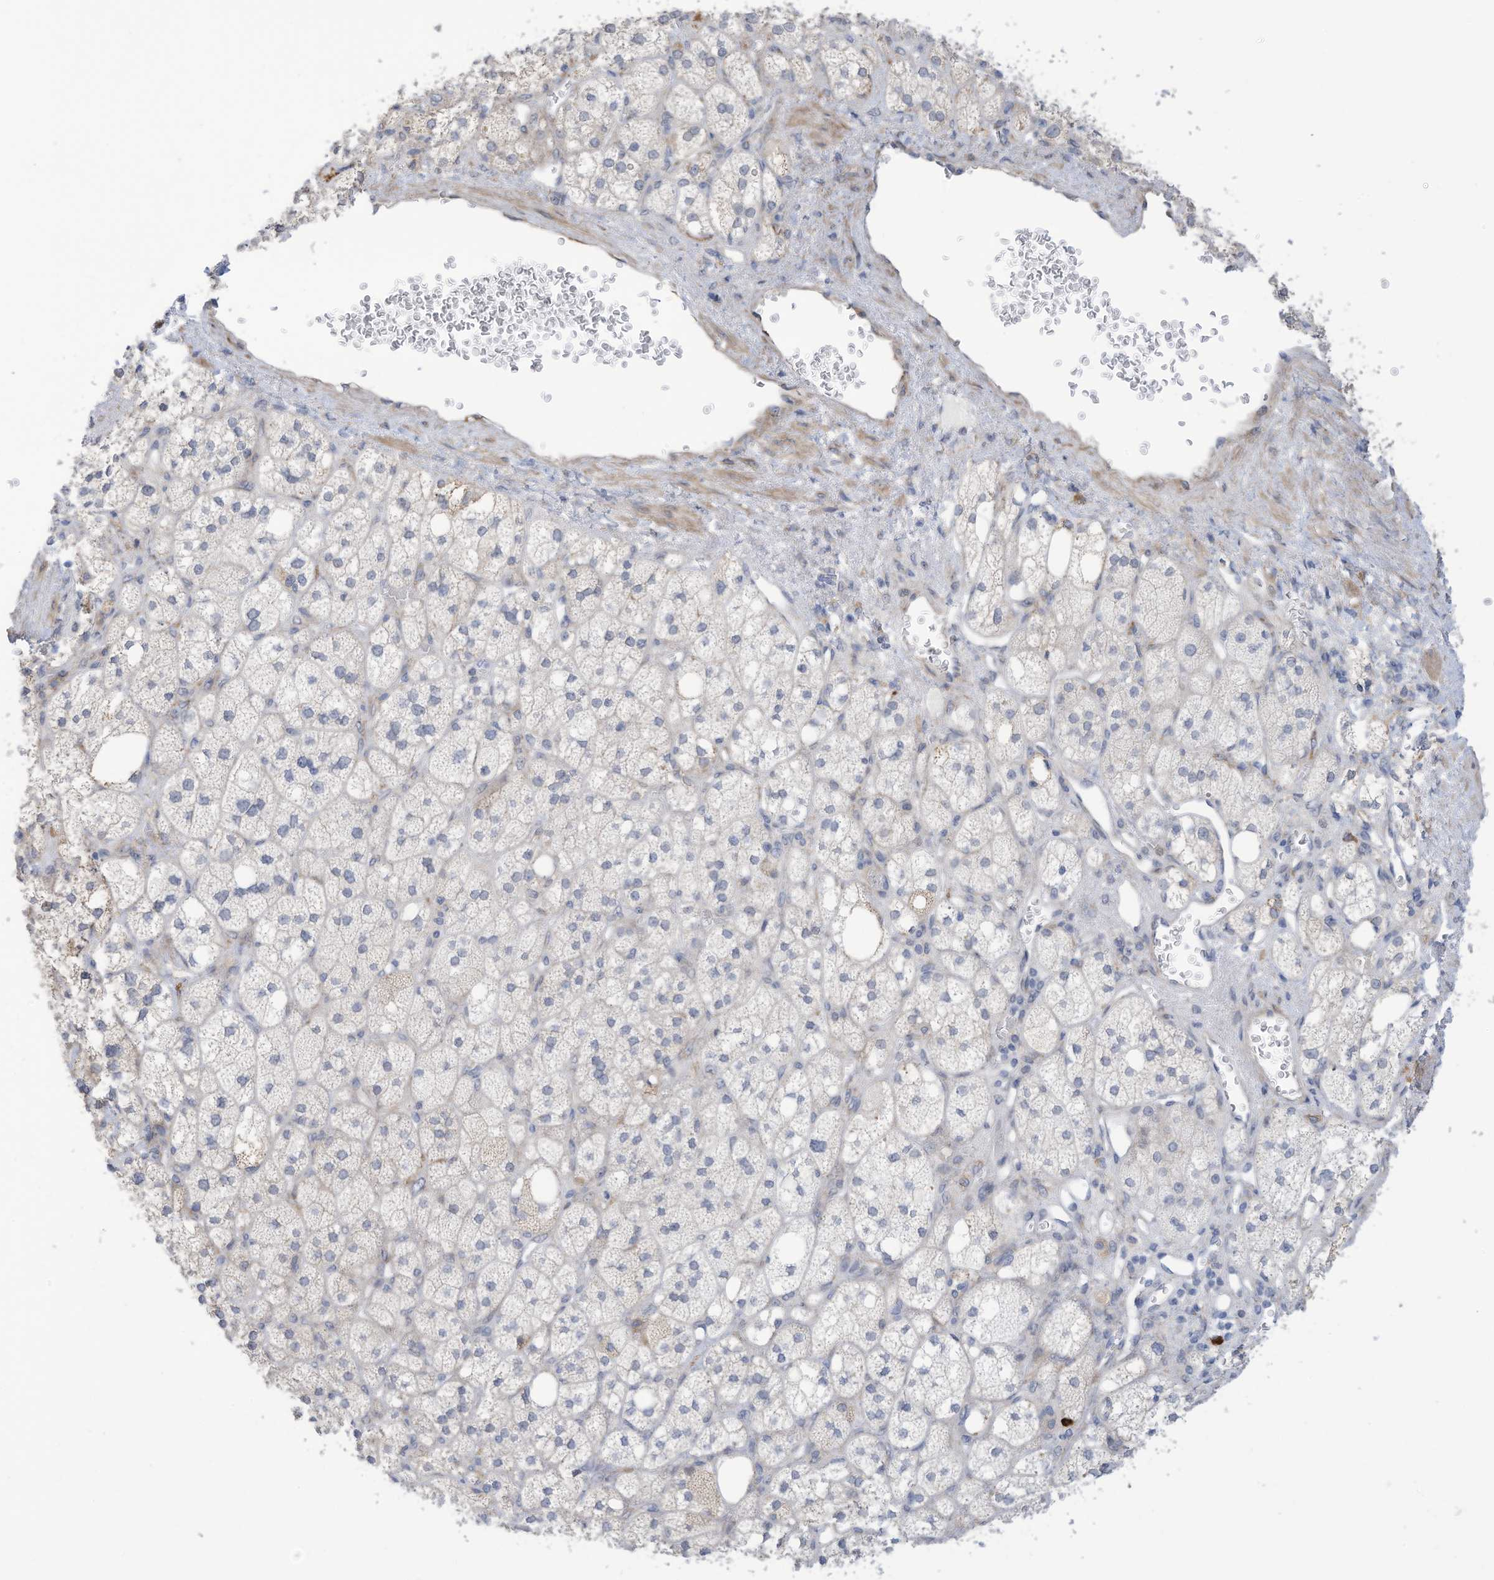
{"staining": {"intensity": "weak", "quantity": "<25%", "location": "cytoplasmic/membranous"}, "tissue": "adrenal gland", "cell_type": "Glandular cells", "image_type": "normal", "snomed": [{"axis": "morphology", "description": "Normal tissue, NOS"}, {"axis": "topography", "description": "Adrenal gland"}], "caption": "Glandular cells show no significant positivity in normal adrenal gland. (Stains: DAB immunohistochemistry with hematoxylin counter stain, Microscopy: brightfield microscopy at high magnification).", "gene": "ZNF292", "patient": {"sex": "male", "age": 61}}